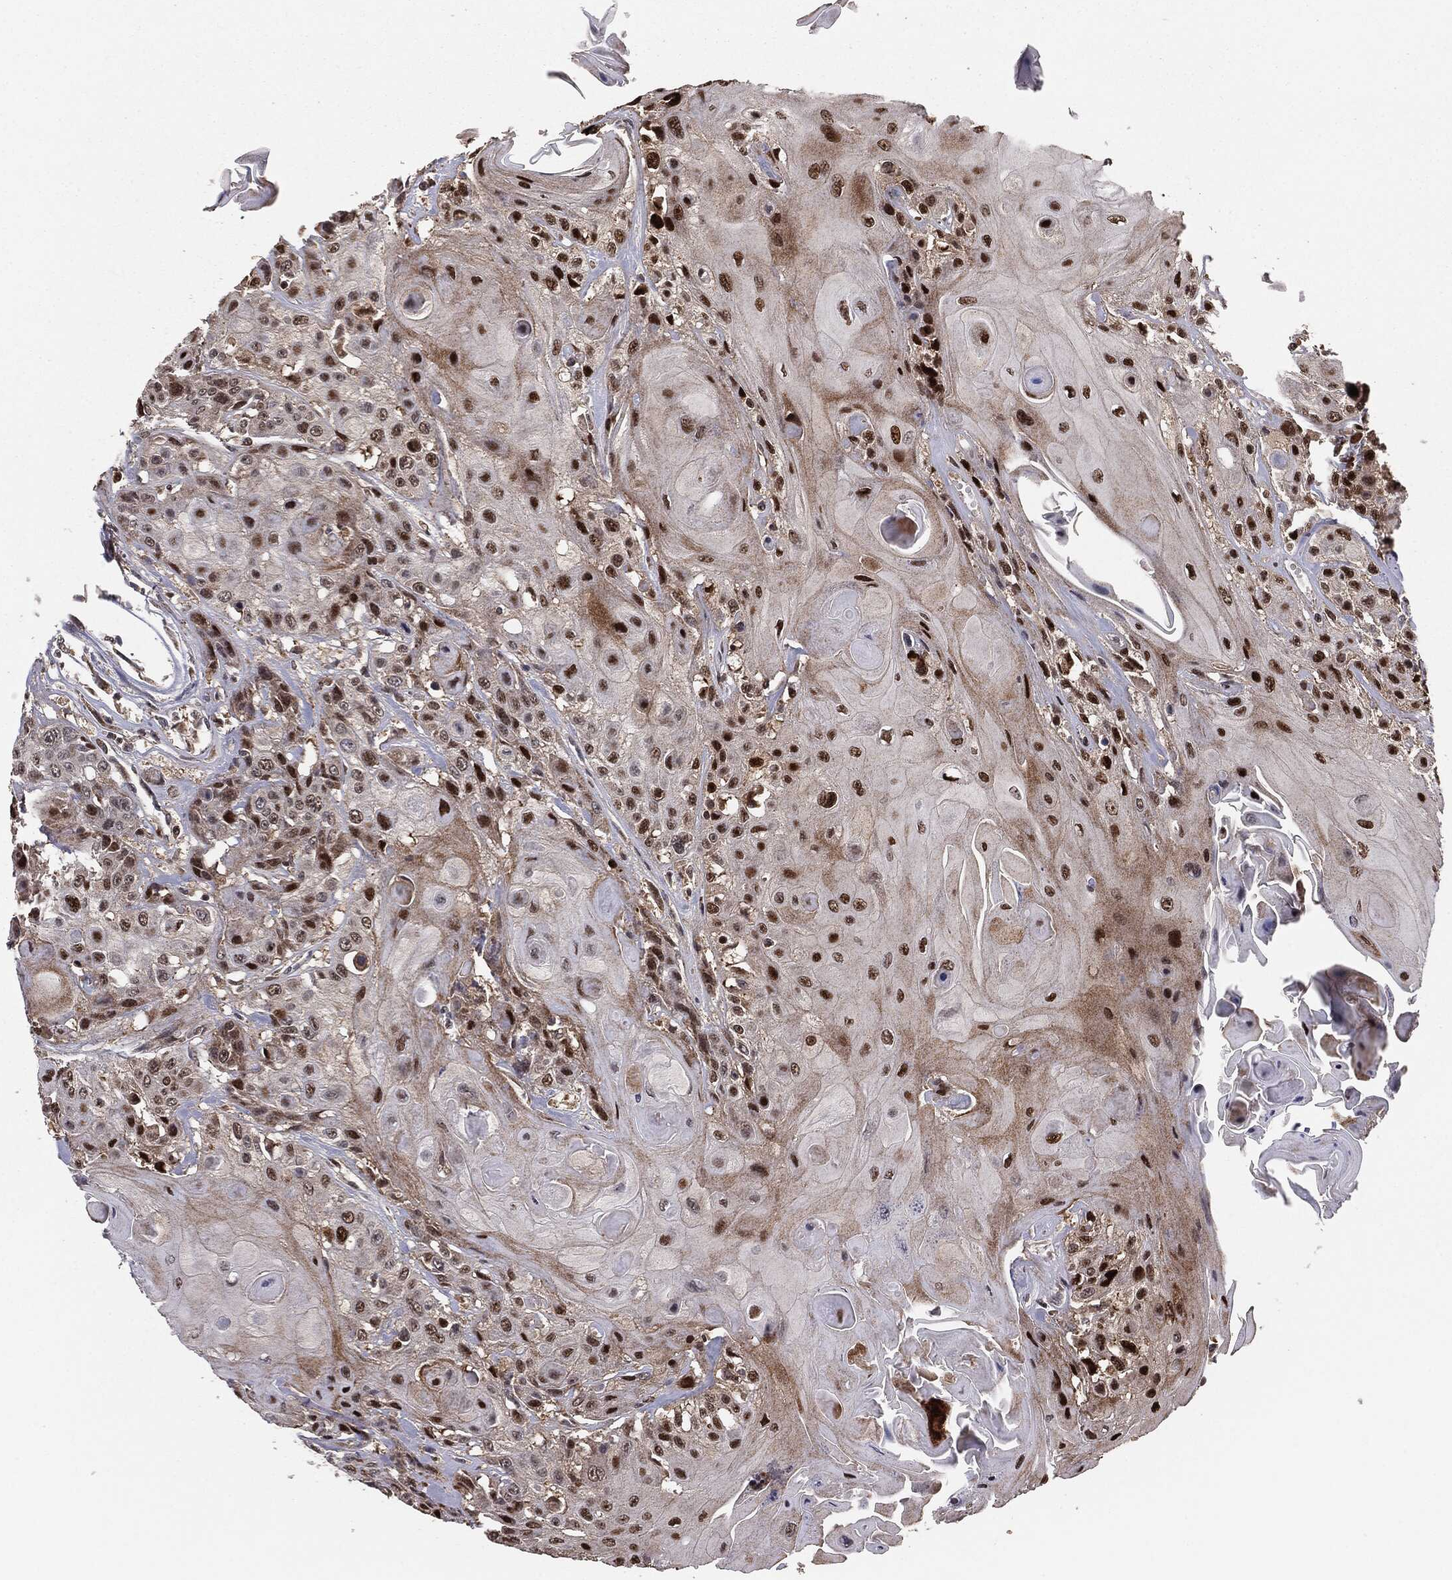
{"staining": {"intensity": "strong", "quantity": ">75%", "location": "nuclear"}, "tissue": "head and neck cancer", "cell_type": "Tumor cells", "image_type": "cancer", "snomed": [{"axis": "morphology", "description": "Squamous cell carcinoma, NOS"}, {"axis": "topography", "description": "Head-Neck"}], "caption": "Immunohistochemical staining of head and neck cancer (squamous cell carcinoma) displays high levels of strong nuclear staining in approximately >75% of tumor cells. (Brightfield microscopy of DAB IHC at high magnification).", "gene": "PTEN", "patient": {"sex": "female", "age": 59}}